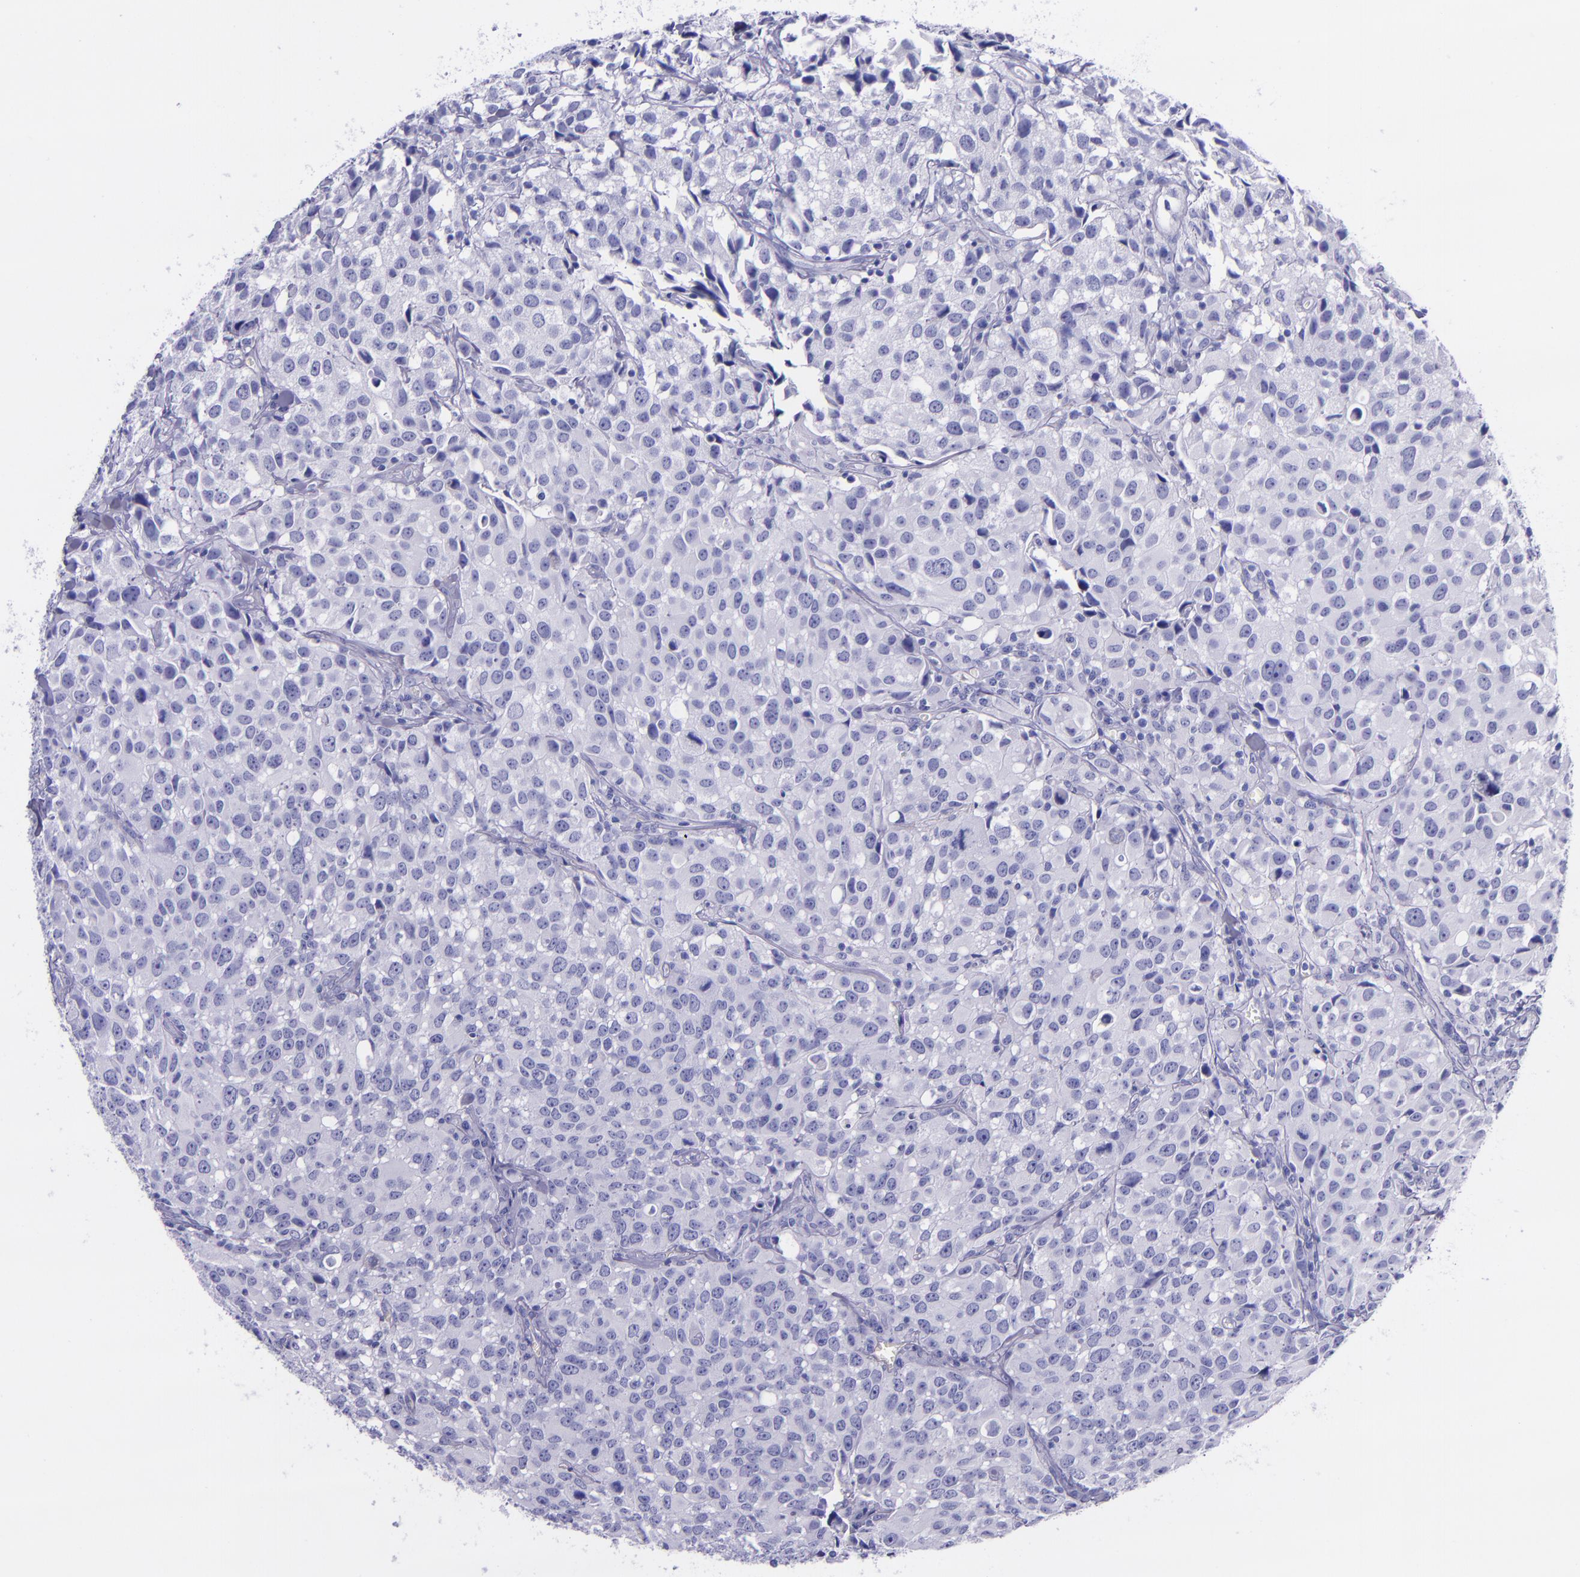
{"staining": {"intensity": "negative", "quantity": "none", "location": "none"}, "tissue": "urothelial cancer", "cell_type": "Tumor cells", "image_type": "cancer", "snomed": [{"axis": "morphology", "description": "Urothelial carcinoma, High grade"}, {"axis": "topography", "description": "Urinary bladder"}], "caption": "High power microscopy micrograph of an immunohistochemistry image of urothelial cancer, revealing no significant expression in tumor cells.", "gene": "MBP", "patient": {"sex": "female", "age": 75}}